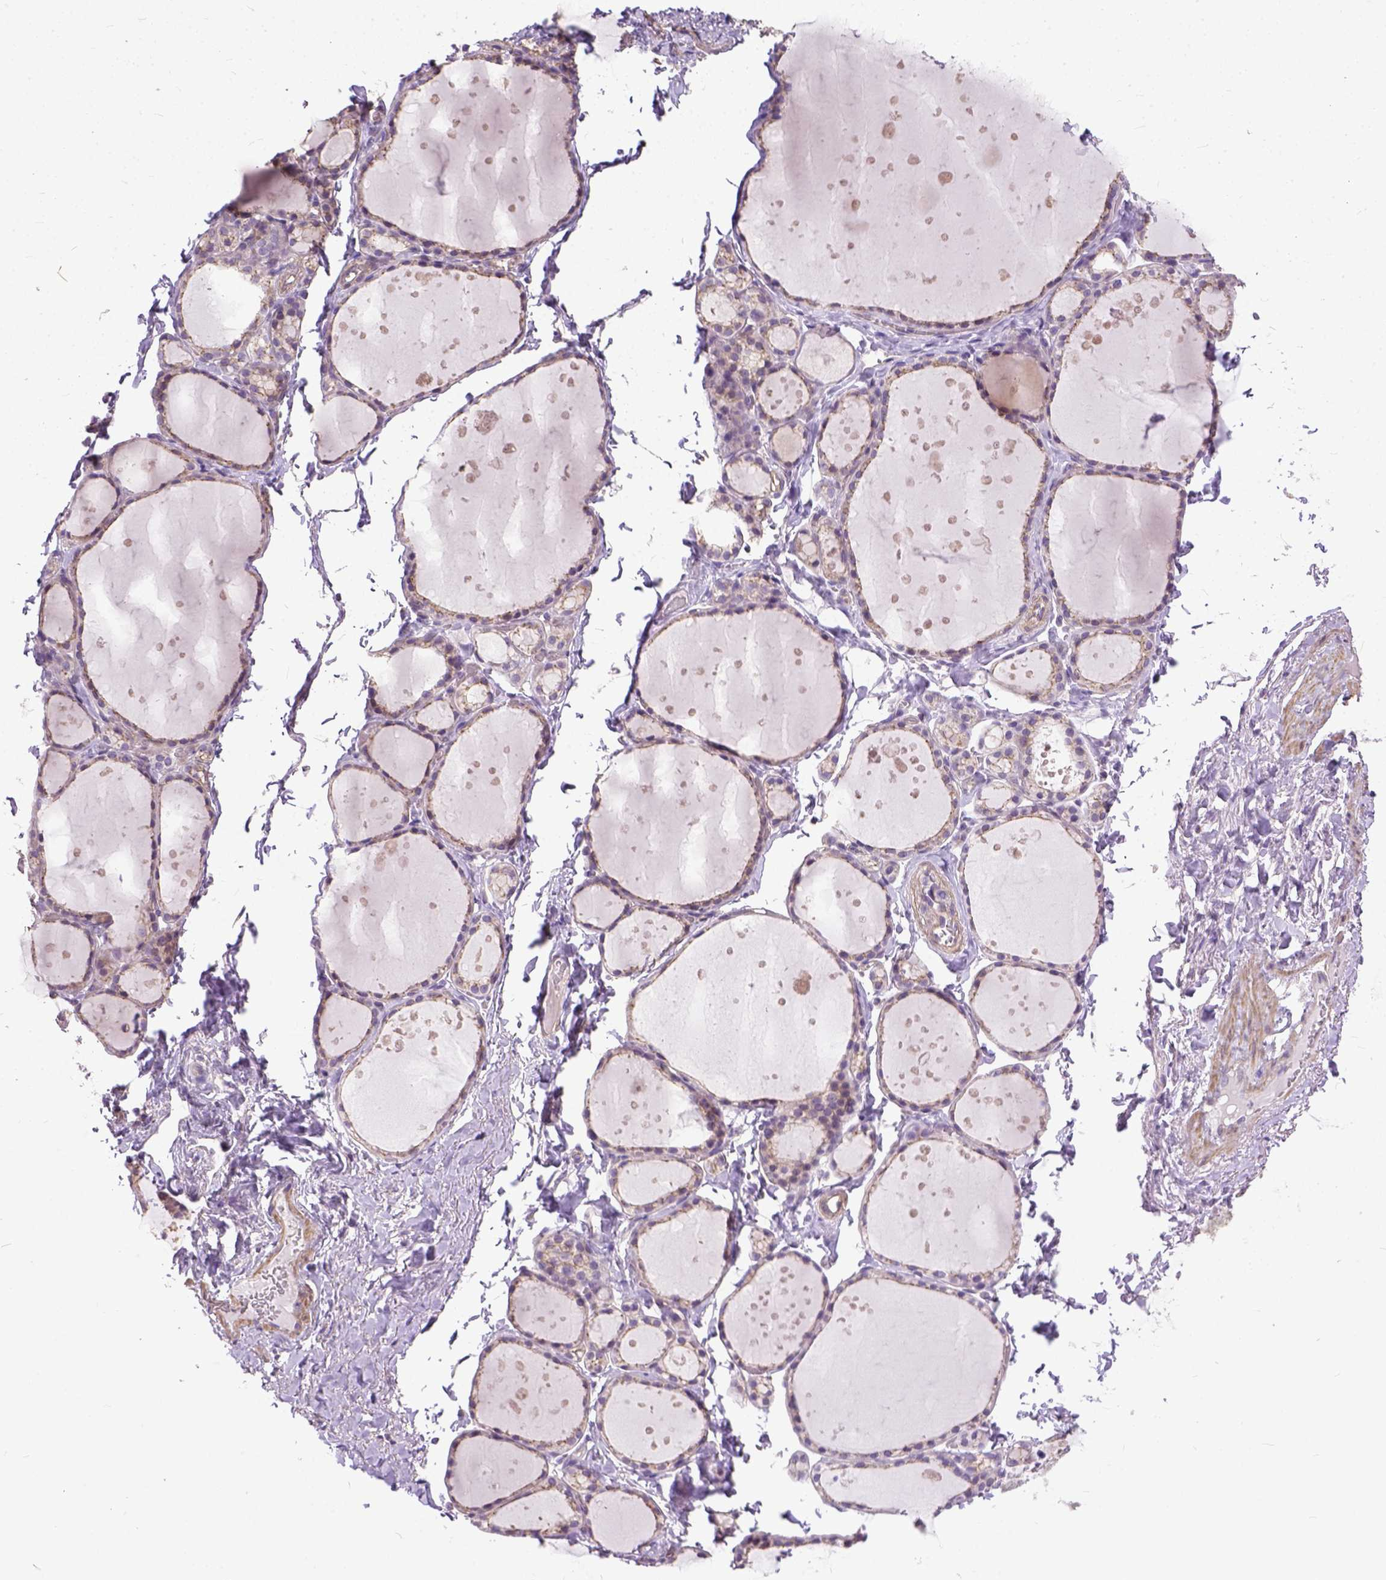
{"staining": {"intensity": "weak", "quantity": "25%-75%", "location": "cytoplasmic/membranous"}, "tissue": "thyroid gland", "cell_type": "Glandular cells", "image_type": "normal", "snomed": [{"axis": "morphology", "description": "Normal tissue, NOS"}, {"axis": "topography", "description": "Thyroid gland"}], "caption": "About 25%-75% of glandular cells in benign thyroid gland reveal weak cytoplasmic/membranous protein expression as visualized by brown immunohistochemical staining.", "gene": "BANF2", "patient": {"sex": "male", "age": 68}}